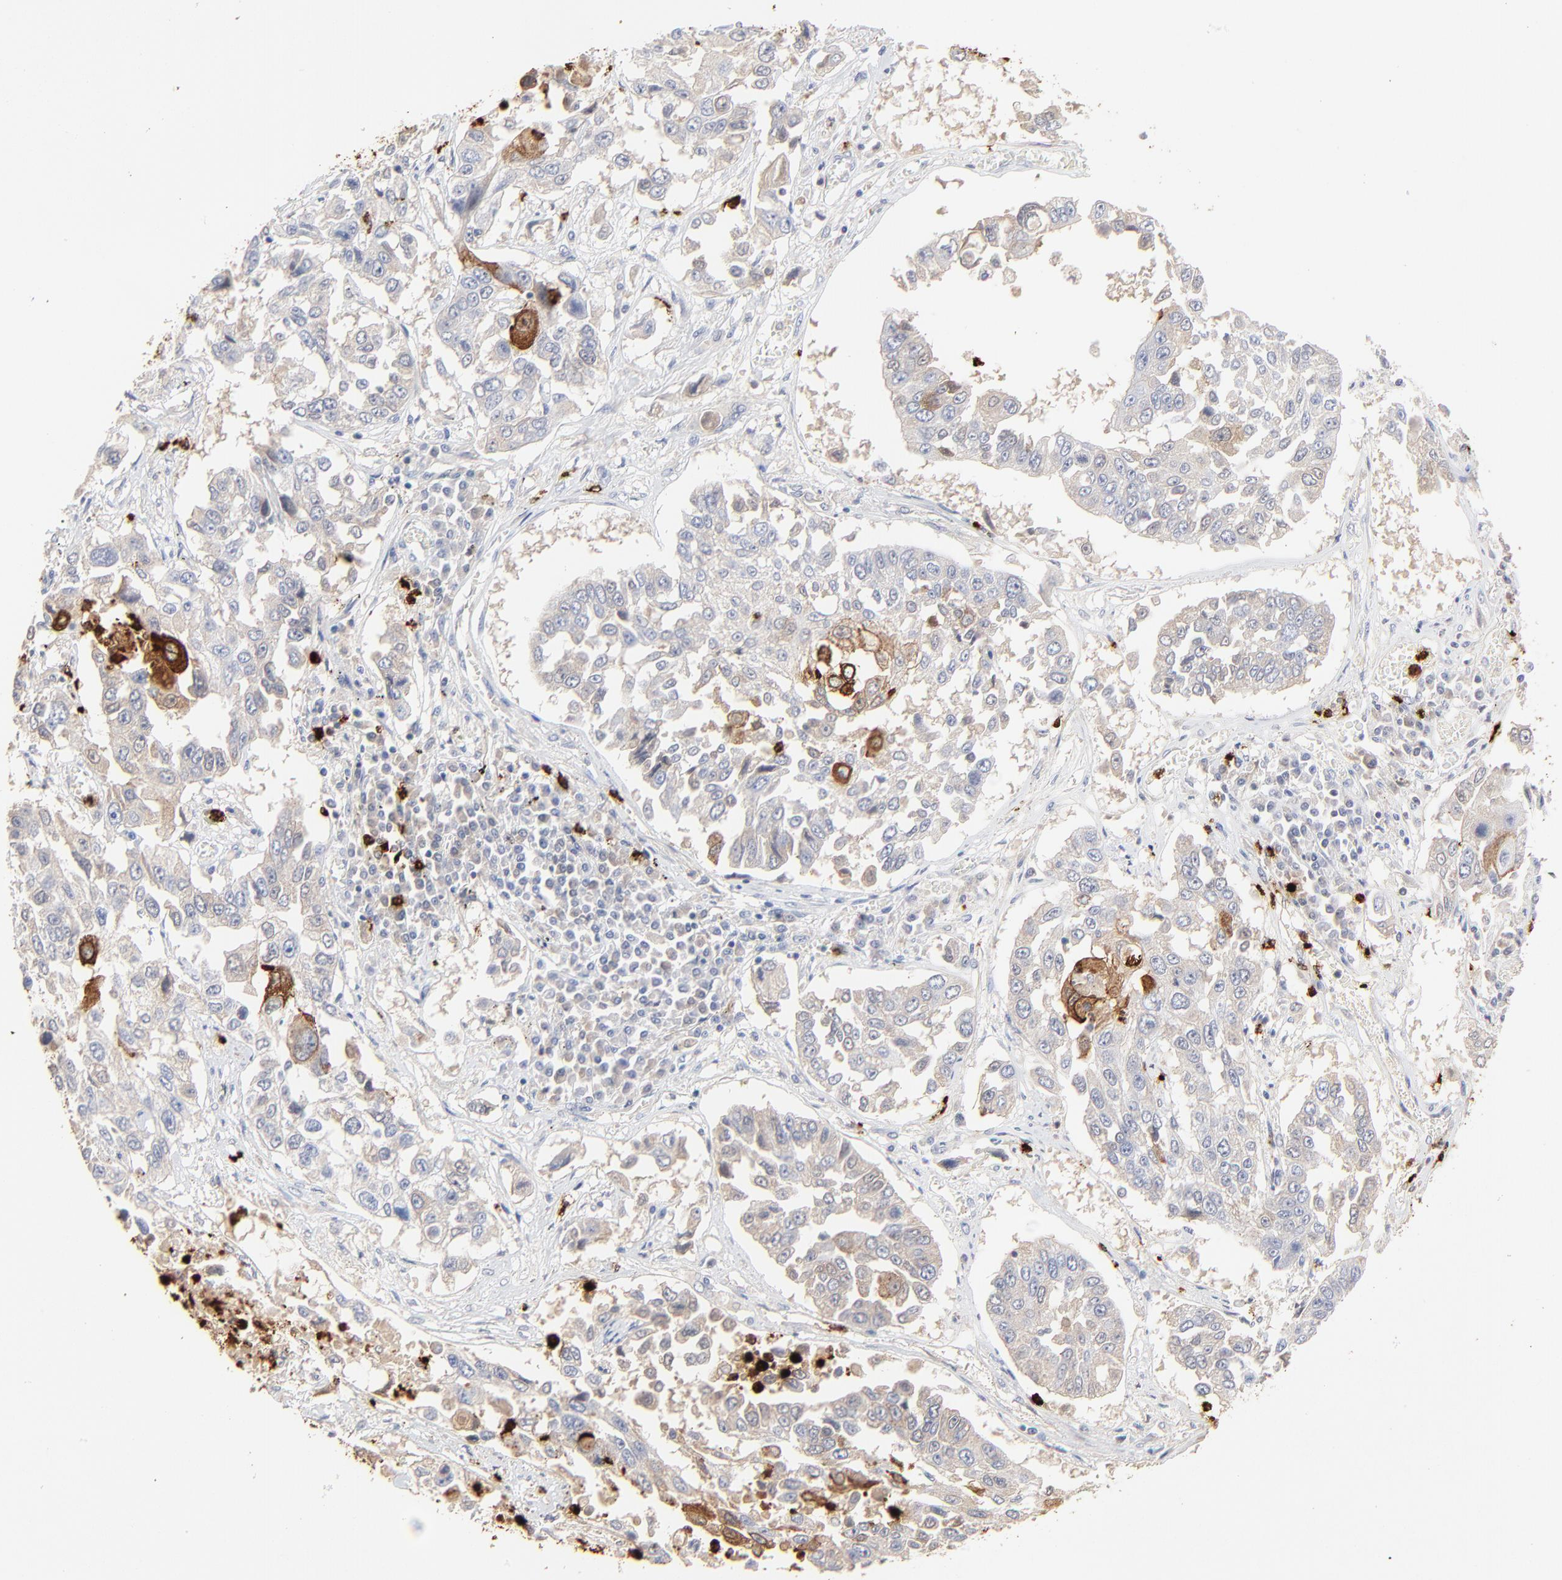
{"staining": {"intensity": "weak", "quantity": ">75%", "location": "cytoplasmic/membranous"}, "tissue": "lung cancer", "cell_type": "Tumor cells", "image_type": "cancer", "snomed": [{"axis": "morphology", "description": "Squamous cell carcinoma, NOS"}, {"axis": "topography", "description": "Lung"}], "caption": "Immunohistochemistry (IHC) (DAB (3,3'-diaminobenzidine)) staining of human lung cancer reveals weak cytoplasmic/membranous protein staining in about >75% of tumor cells. (IHC, brightfield microscopy, high magnification).", "gene": "LCN2", "patient": {"sex": "male", "age": 71}}